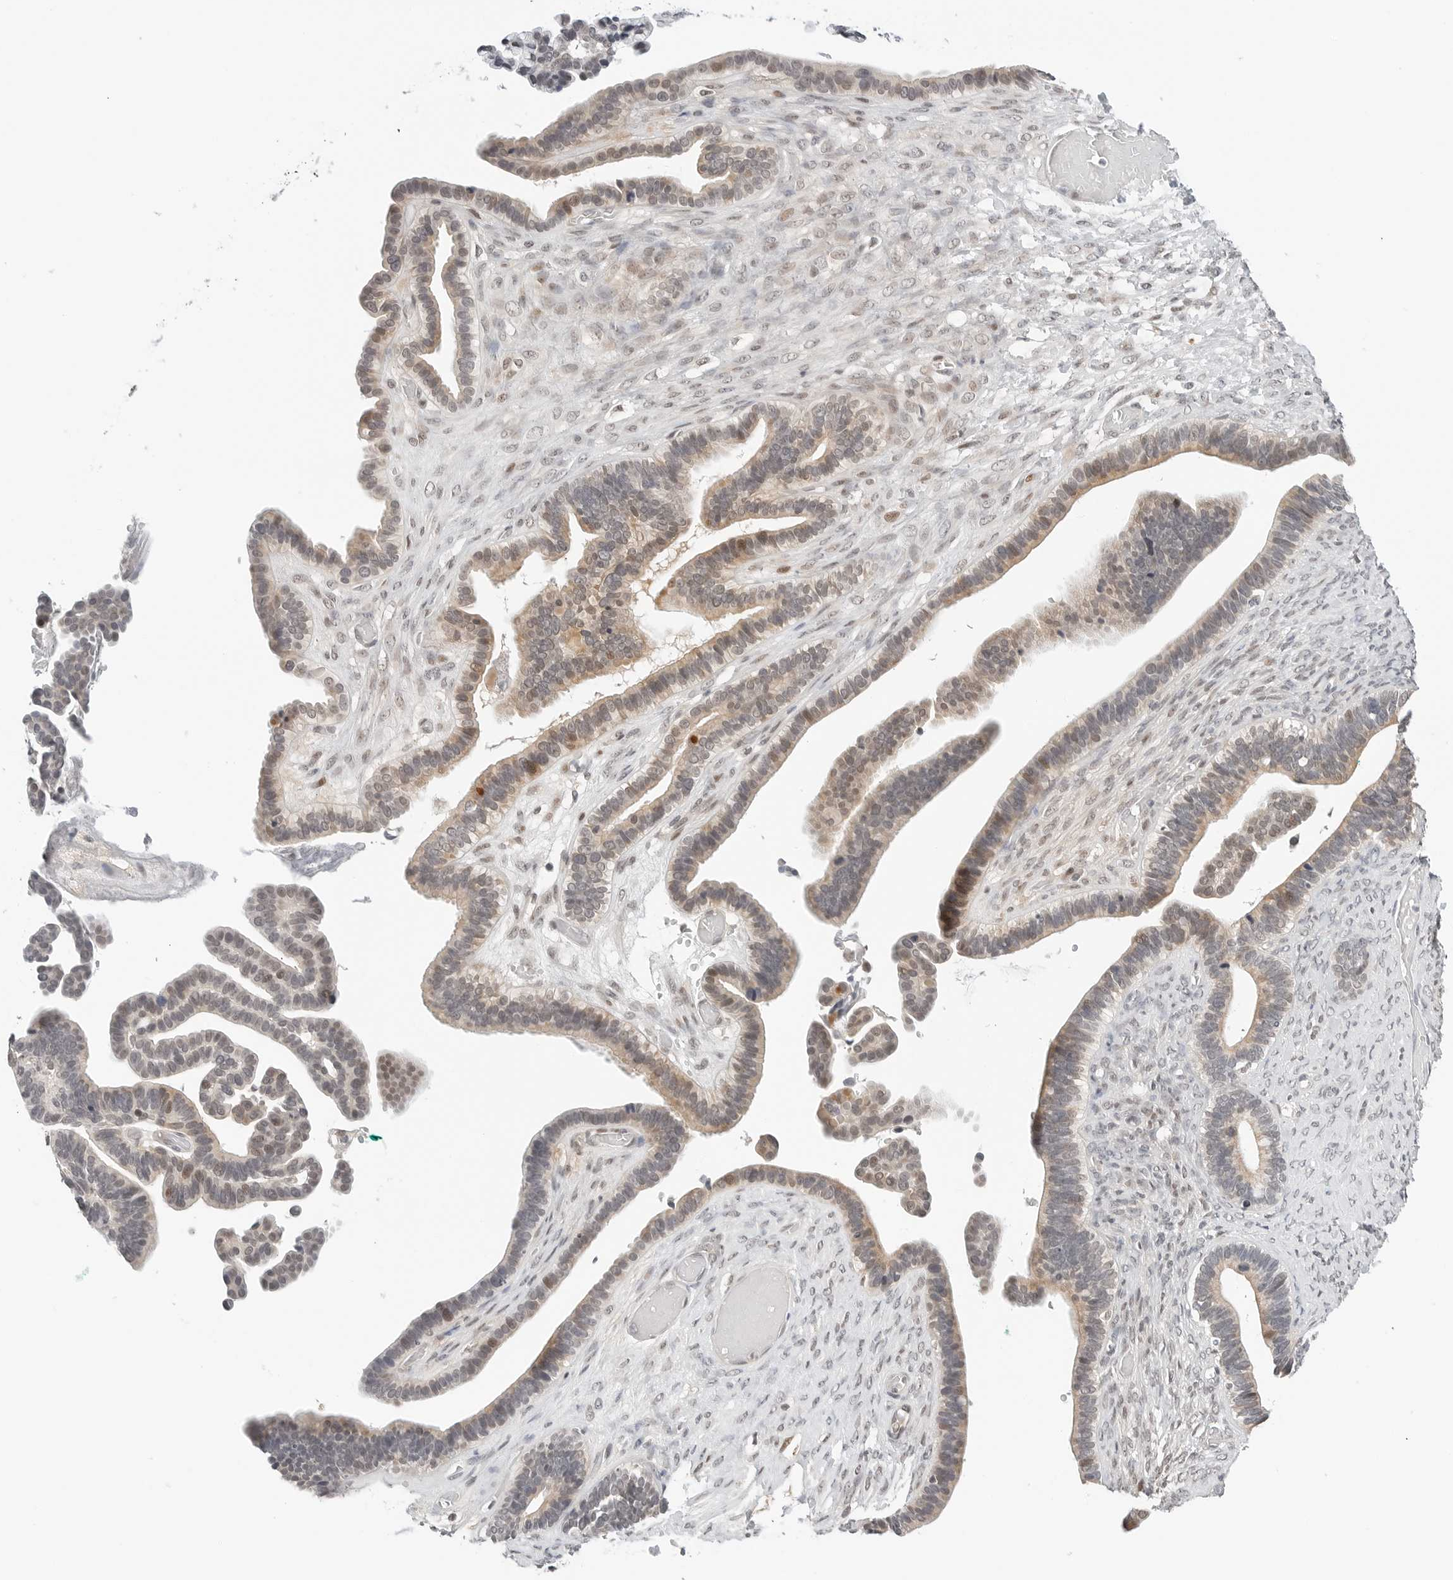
{"staining": {"intensity": "weak", "quantity": "25%-75%", "location": "cytoplasmic/membranous,nuclear"}, "tissue": "ovarian cancer", "cell_type": "Tumor cells", "image_type": "cancer", "snomed": [{"axis": "morphology", "description": "Cystadenocarcinoma, serous, NOS"}, {"axis": "topography", "description": "Ovary"}], "caption": "Protein expression analysis of ovarian cancer (serous cystadenocarcinoma) reveals weak cytoplasmic/membranous and nuclear staining in approximately 25%-75% of tumor cells.", "gene": "TSEN2", "patient": {"sex": "female", "age": 56}}